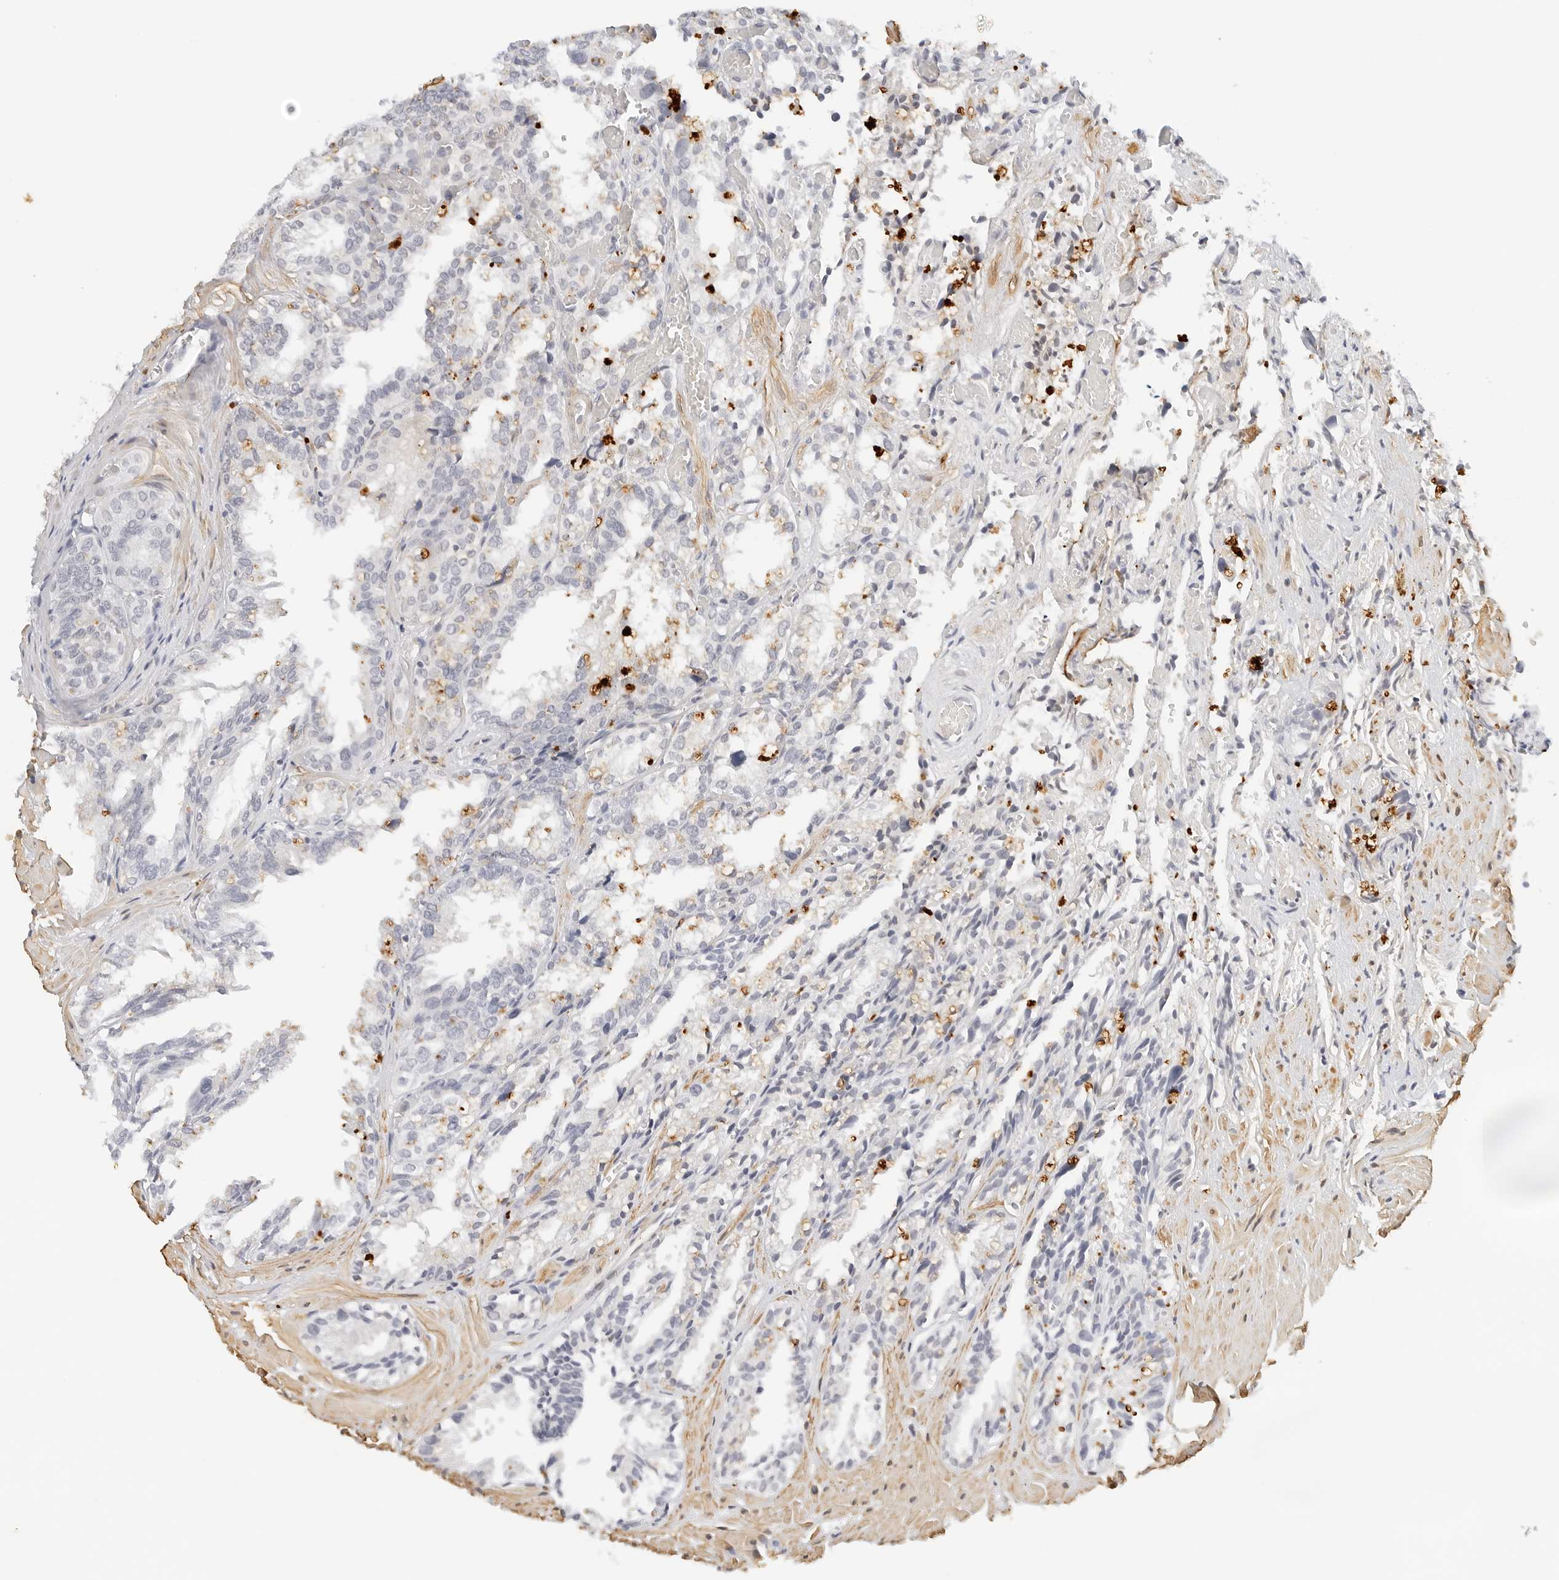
{"staining": {"intensity": "negative", "quantity": "none", "location": "none"}, "tissue": "seminal vesicle", "cell_type": "Glandular cells", "image_type": "normal", "snomed": [{"axis": "morphology", "description": "Normal tissue, NOS"}, {"axis": "topography", "description": "Prostate"}, {"axis": "topography", "description": "Seminal veicle"}], "caption": "Immunohistochemistry photomicrograph of benign seminal vesicle: seminal vesicle stained with DAB (3,3'-diaminobenzidine) shows no significant protein positivity in glandular cells.", "gene": "PKDCC", "patient": {"sex": "male", "age": 51}}